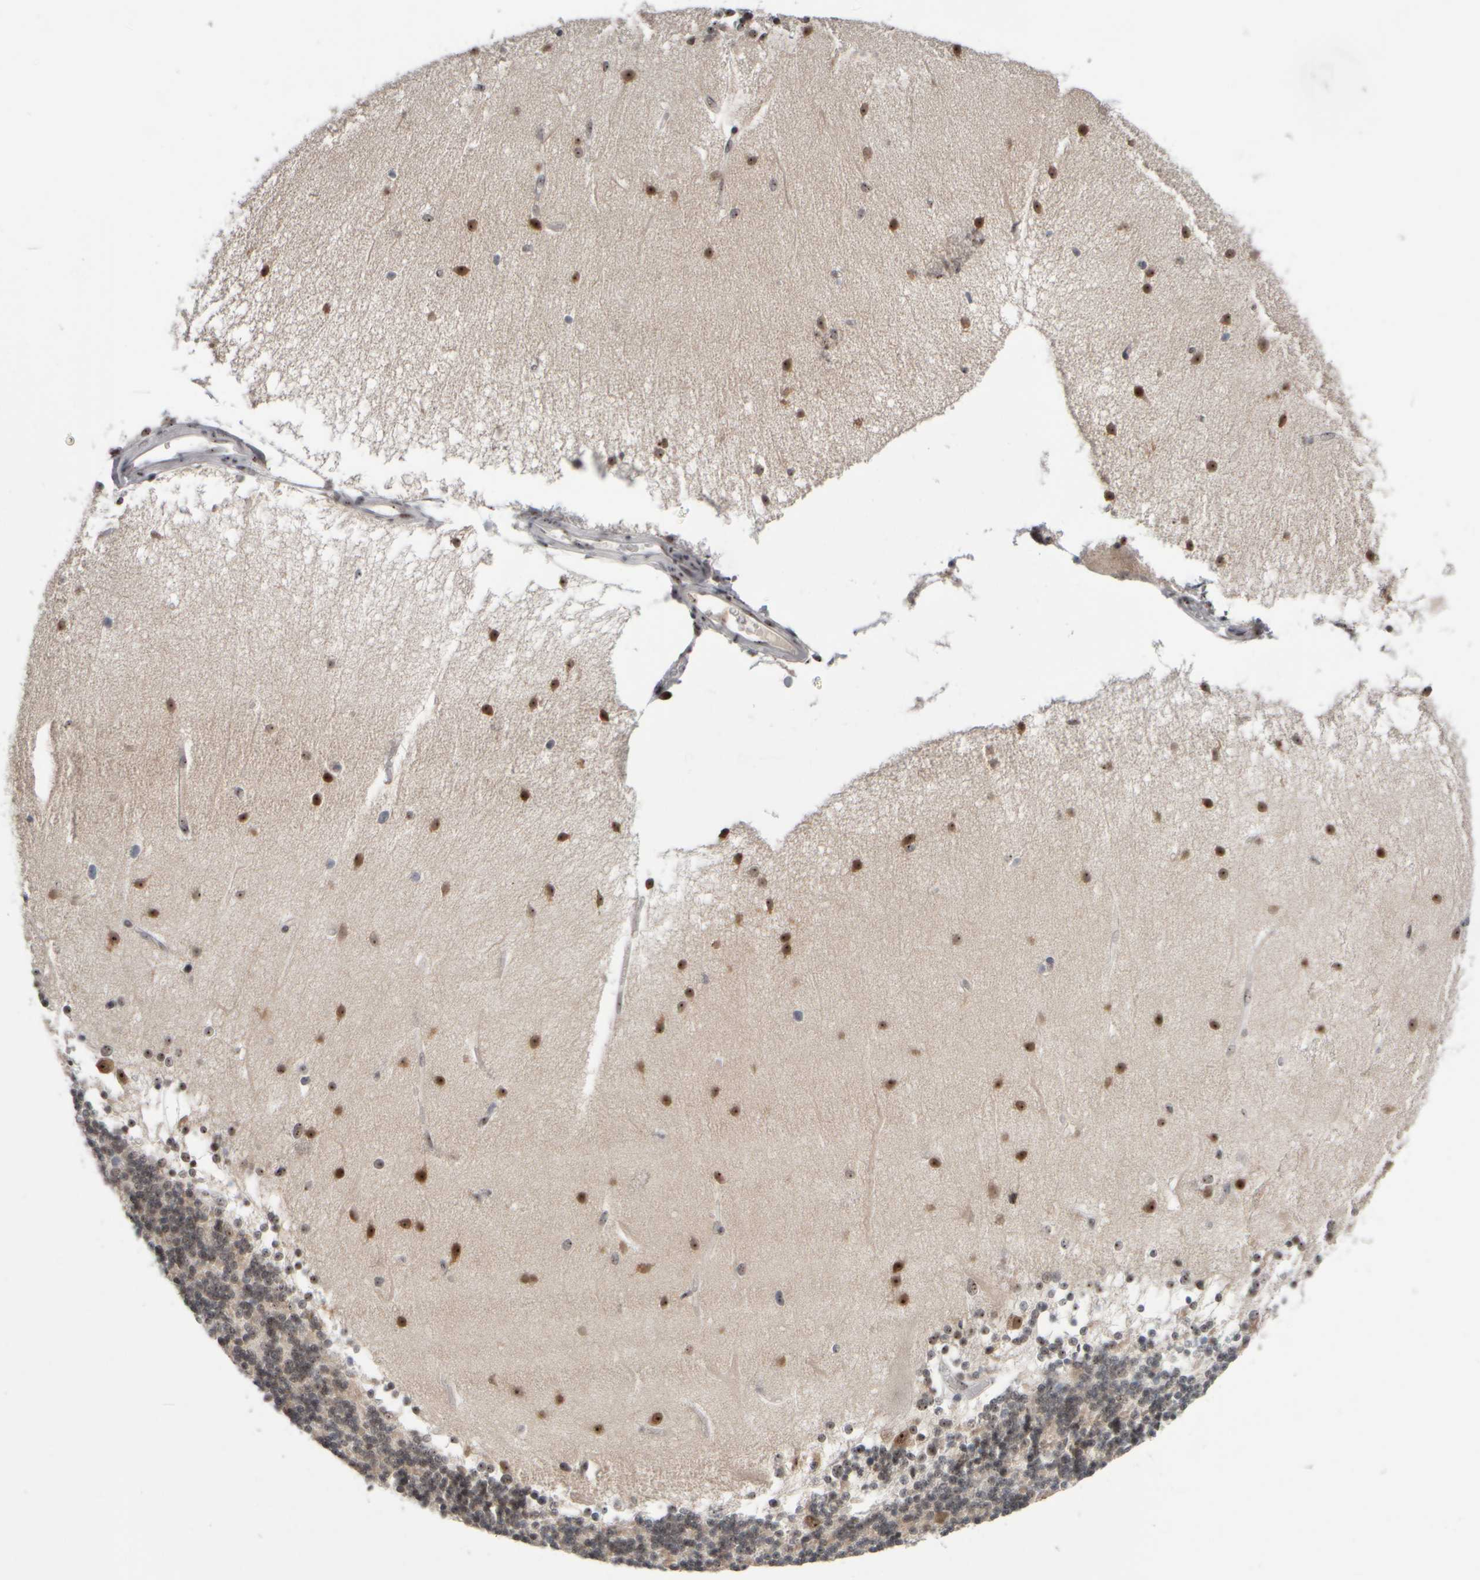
{"staining": {"intensity": "moderate", "quantity": ">75%", "location": "cytoplasmic/membranous,nuclear"}, "tissue": "cerebellum", "cell_type": "Cells in granular layer", "image_type": "normal", "snomed": [{"axis": "morphology", "description": "Normal tissue, NOS"}, {"axis": "topography", "description": "Cerebellum"}], "caption": "Moderate cytoplasmic/membranous,nuclear positivity is appreciated in approximately >75% of cells in granular layer in unremarkable cerebellum. The staining is performed using DAB brown chromogen to label protein expression. The nuclei are counter-stained blue using hematoxylin.", "gene": "SURF6", "patient": {"sex": "female", "age": 54}}